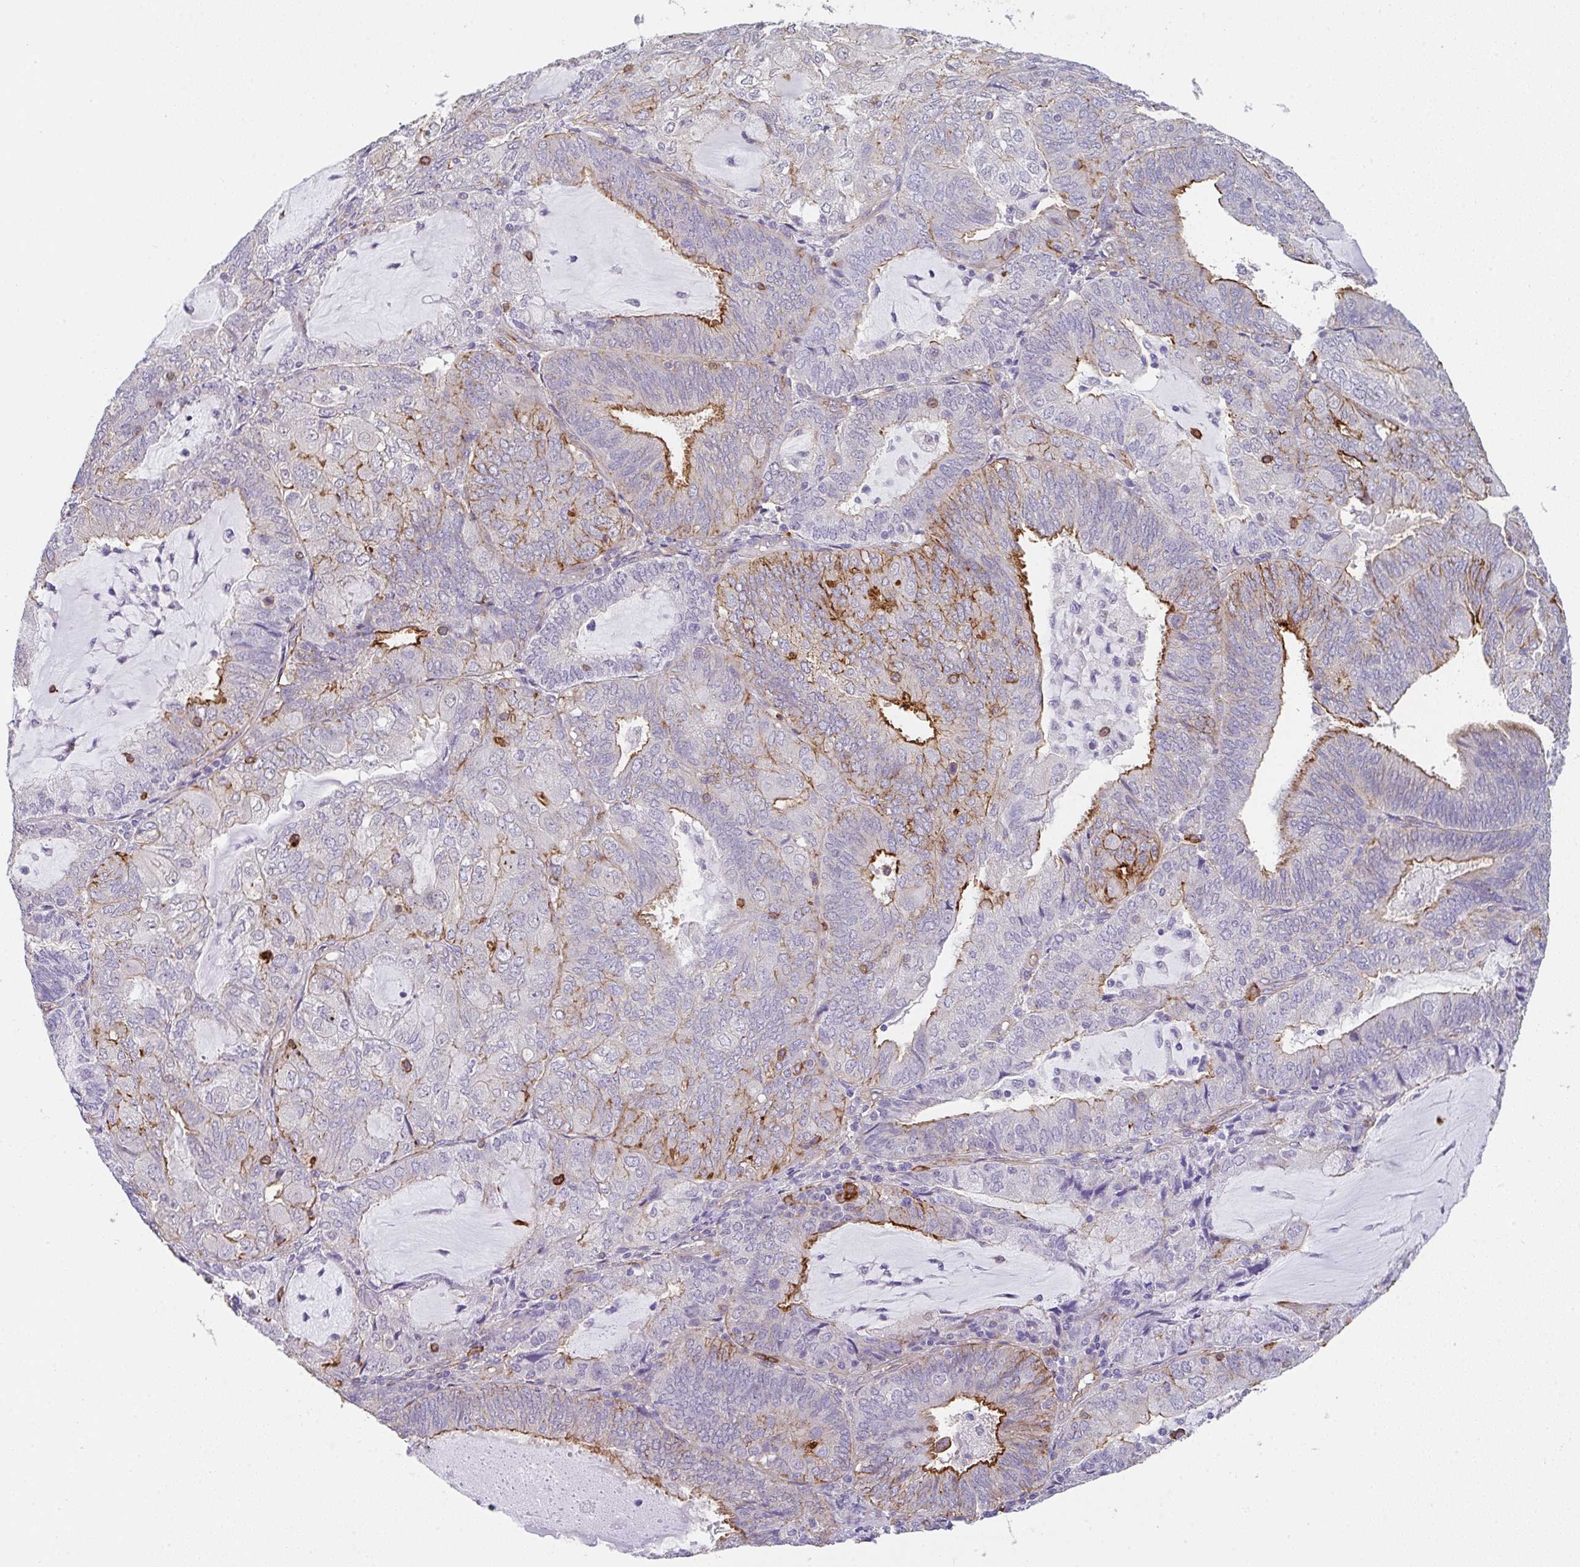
{"staining": {"intensity": "moderate", "quantity": "<25%", "location": "cytoplasmic/membranous"}, "tissue": "endometrial cancer", "cell_type": "Tumor cells", "image_type": "cancer", "snomed": [{"axis": "morphology", "description": "Adenocarcinoma, NOS"}, {"axis": "topography", "description": "Endometrium"}], "caption": "An IHC histopathology image of neoplastic tissue is shown. Protein staining in brown shows moderate cytoplasmic/membranous positivity in endometrial cancer within tumor cells.", "gene": "DBN1", "patient": {"sex": "female", "age": 81}}